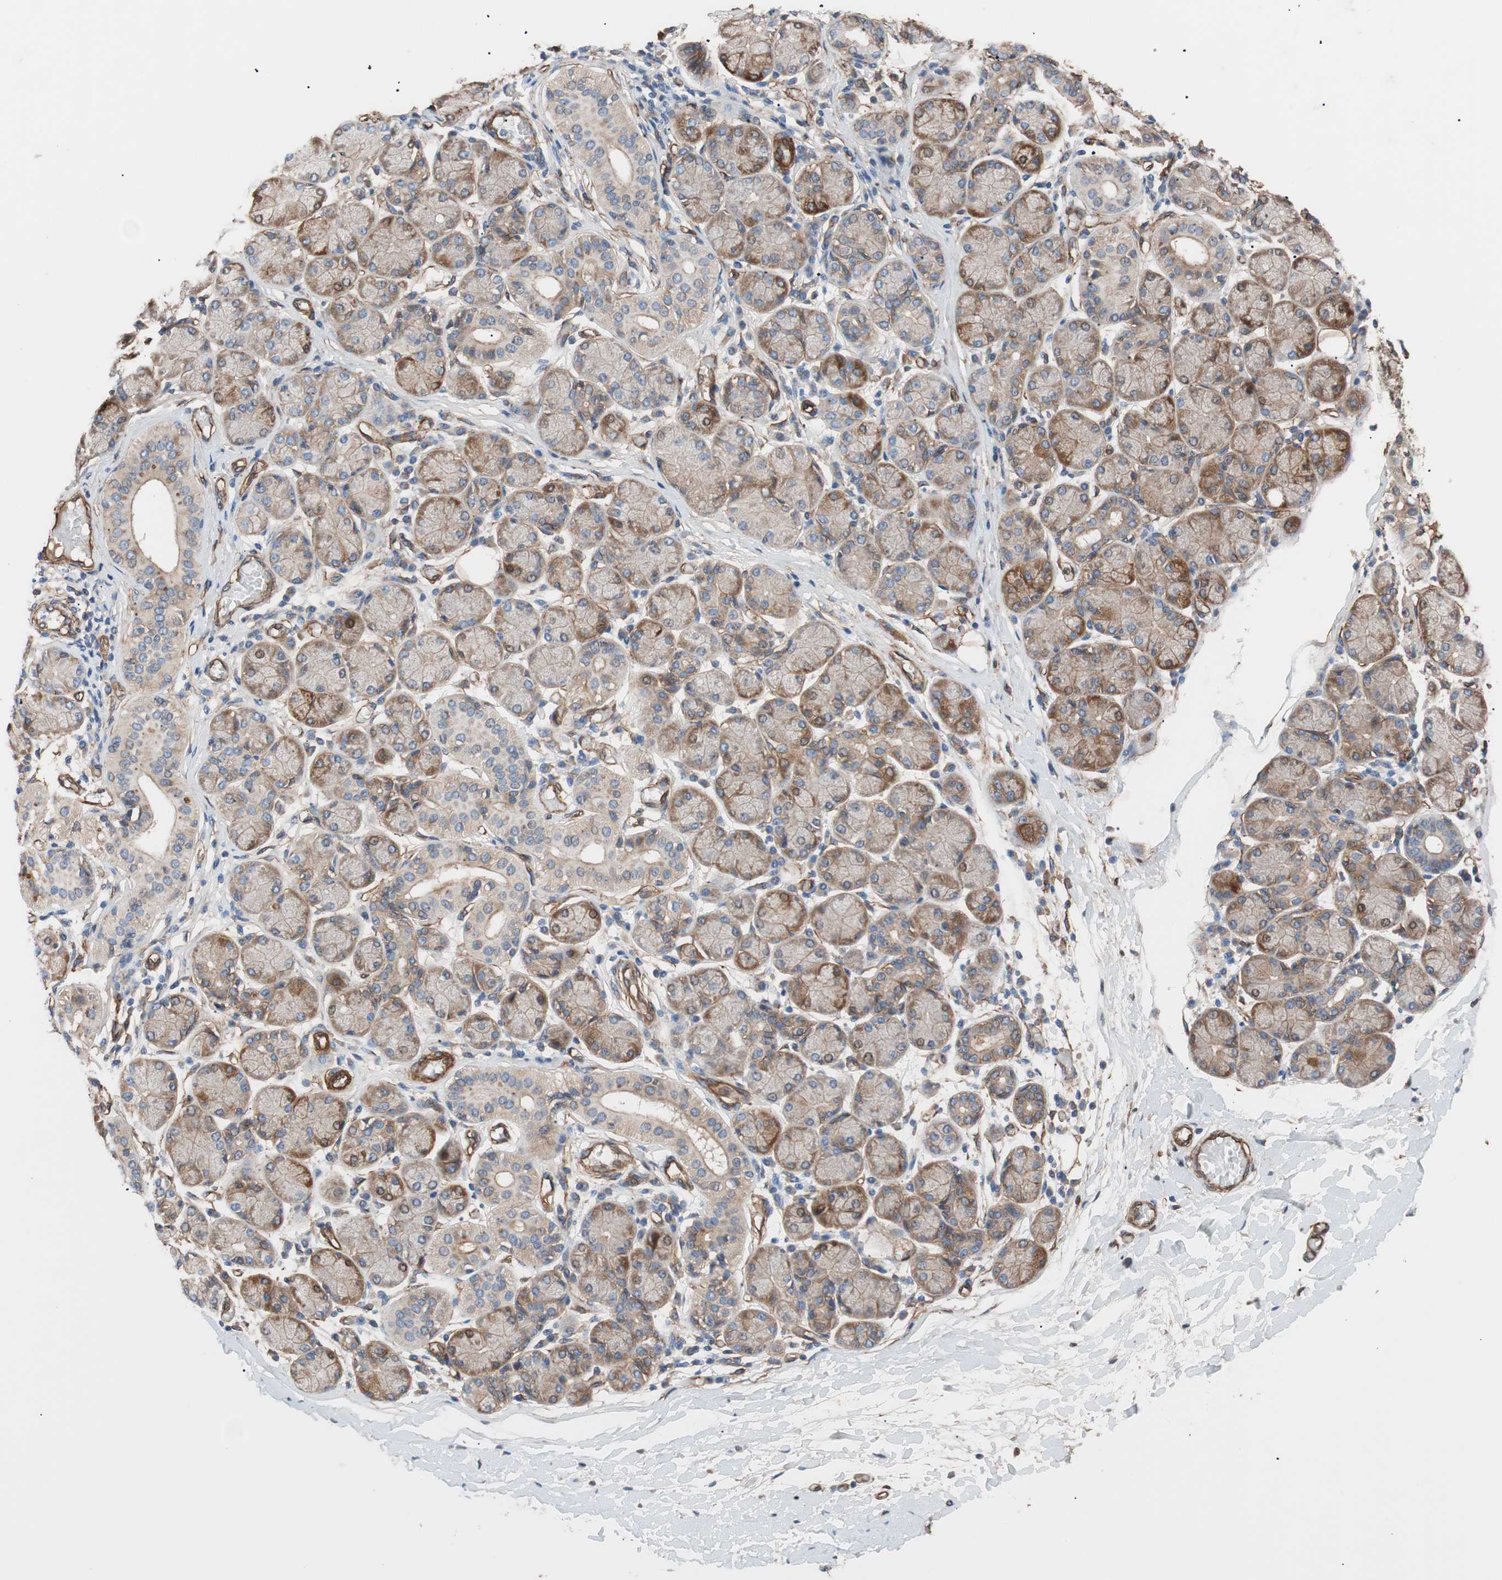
{"staining": {"intensity": "moderate", "quantity": "<25%", "location": "cytoplasmic/membranous"}, "tissue": "salivary gland", "cell_type": "Glandular cells", "image_type": "normal", "snomed": [{"axis": "morphology", "description": "Normal tissue, NOS"}, {"axis": "topography", "description": "Salivary gland"}], "caption": "Salivary gland stained with a brown dye exhibits moderate cytoplasmic/membranous positive expression in approximately <25% of glandular cells.", "gene": "SPINT1", "patient": {"sex": "female", "age": 24}}